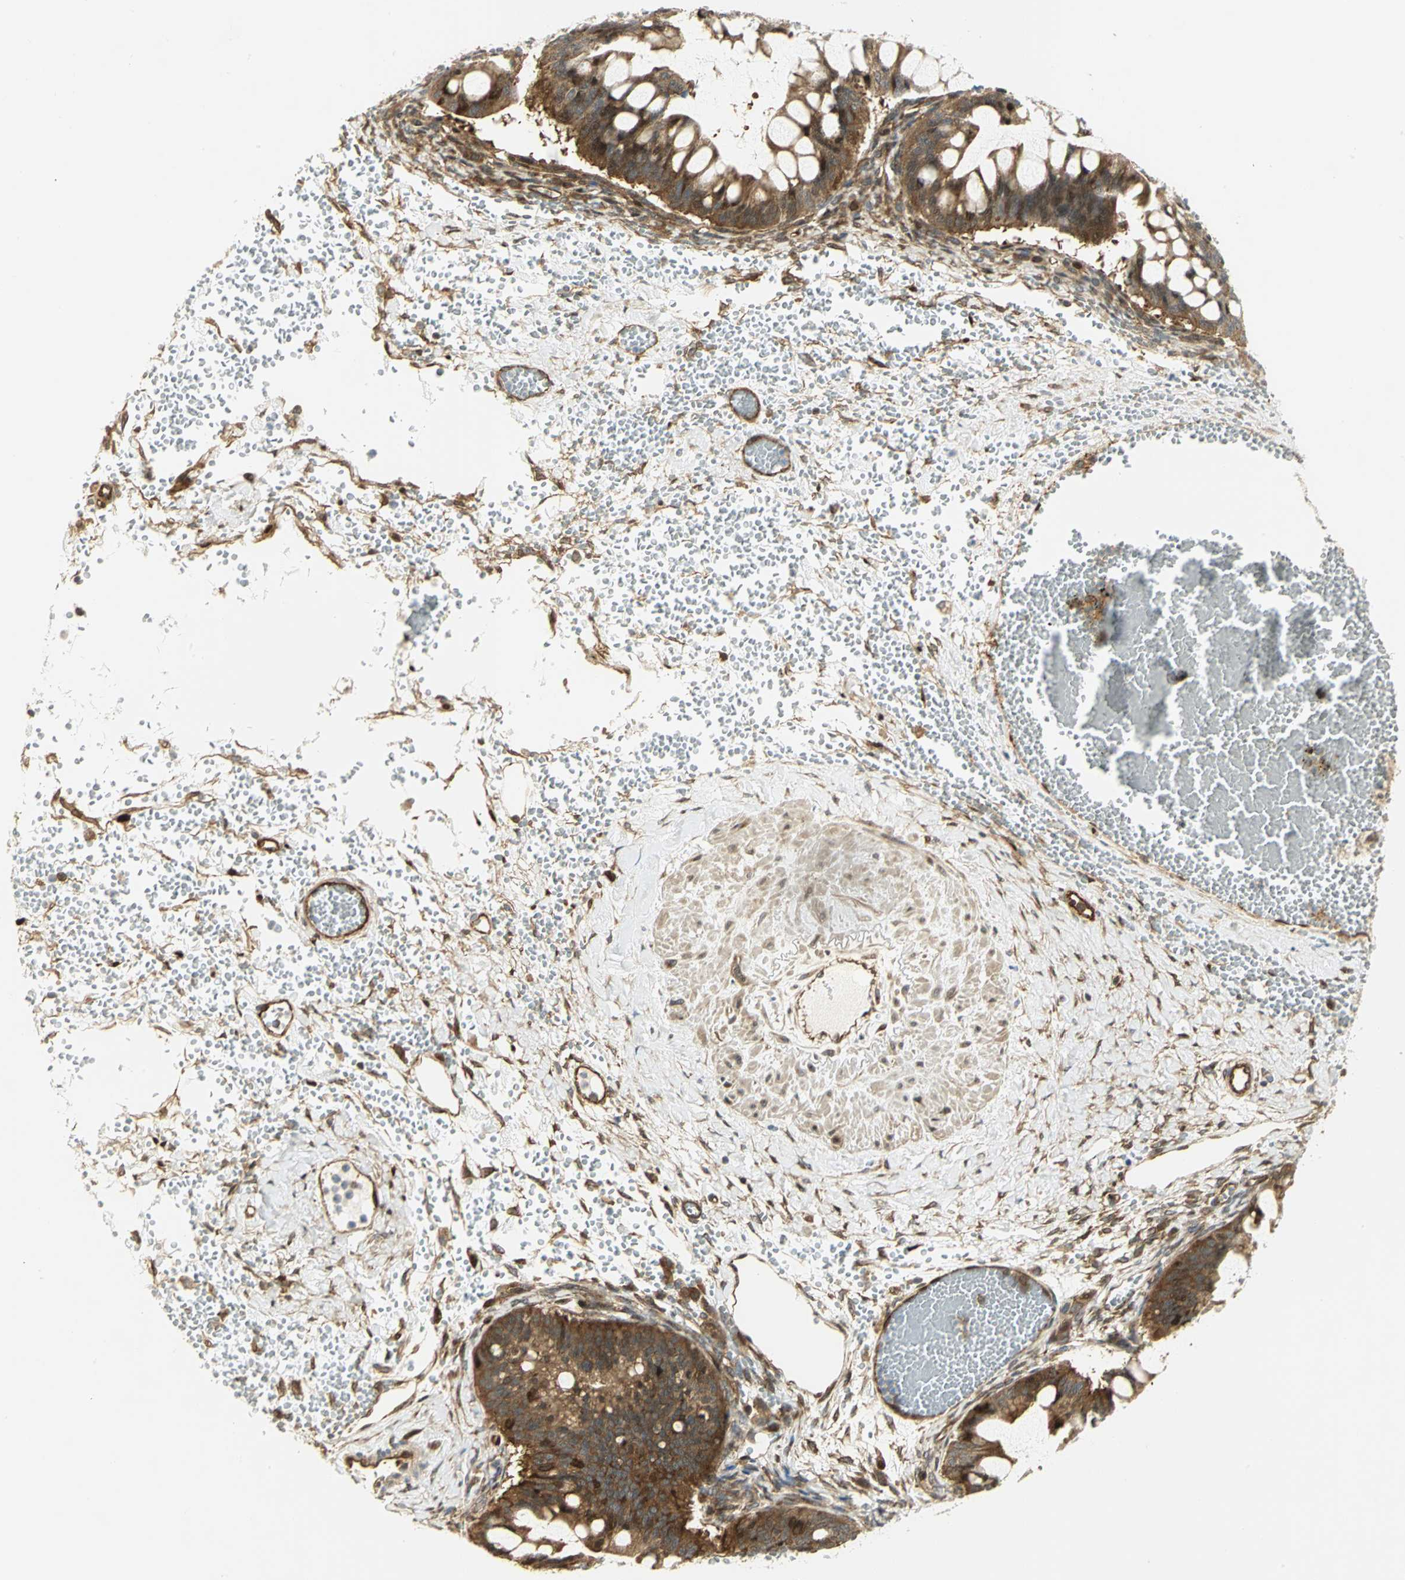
{"staining": {"intensity": "strong", "quantity": ">75%", "location": "cytoplasmic/membranous"}, "tissue": "ovarian cancer", "cell_type": "Tumor cells", "image_type": "cancer", "snomed": [{"axis": "morphology", "description": "Cystadenocarcinoma, mucinous, NOS"}, {"axis": "topography", "description": "Ovary"}], "caption": "Immunohistochemistry (IHC) (DAB) staining of human ovarian cancer (mucinous cystadenocarcinoma) exhibits strong cytoplasmic/membranous protein expression in approximately >75% of tumor cells. (DAB (3,3'-diaminobenzidine) = brown stain, brightfield microscopy at high magnification).", "gene": "EEA1", "patient": {"sex": "female", "age": 73}}